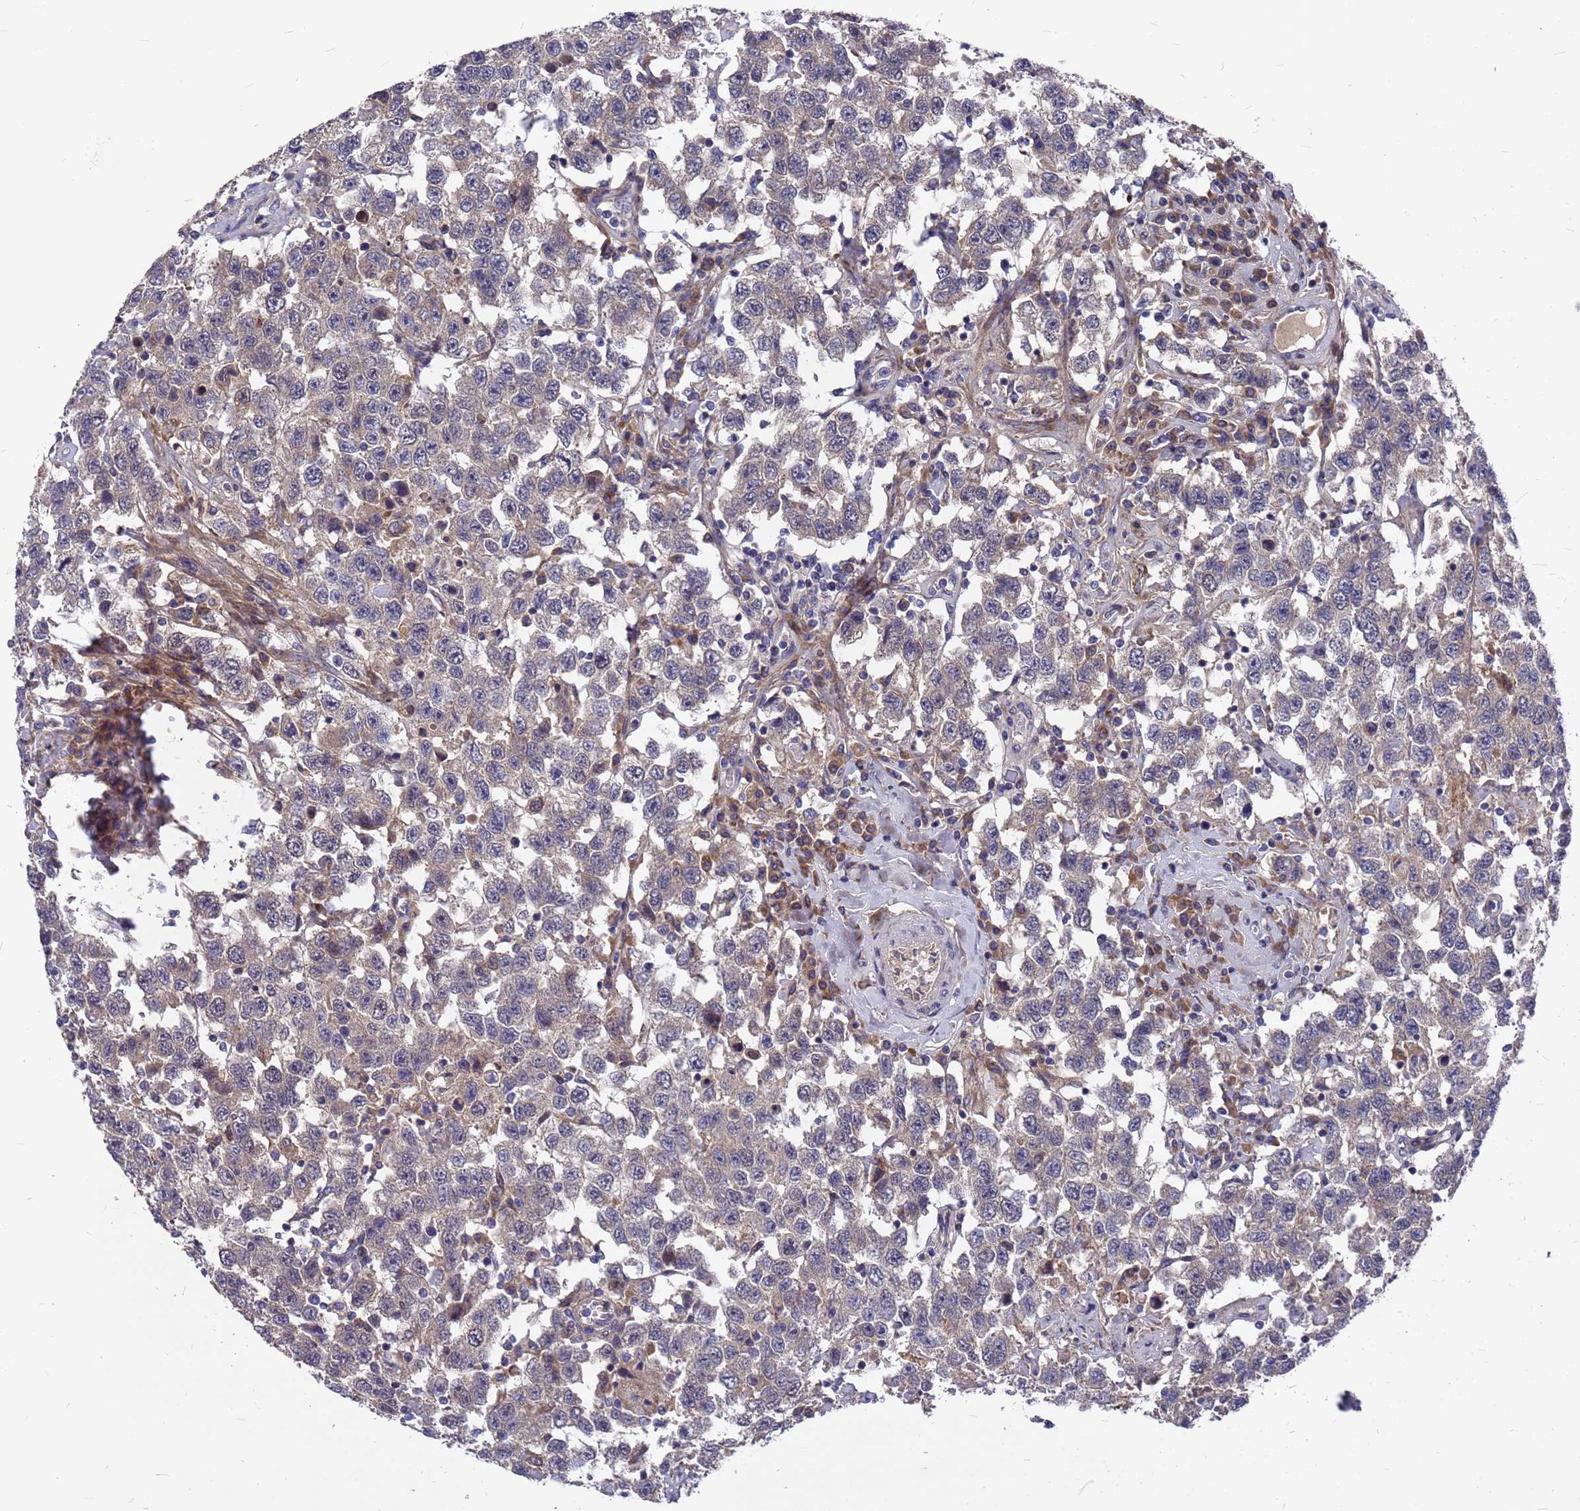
{"staining": {"intensity": "negative", "quantity": "none", "location": "none"}, "tissue": "testis cancer", "cell_type": "Tumor cells", "image_type": "cancer", "snomed": [{"axis": "morphology", "description": "Seminoma, NOS"}, {"axis": "topography", "description": "Testis"}], "caption": "Immunohistochemical staining of human testis cancer exhibits no significant positivity in tumor cells.", "gene": "ZNF717", "patient": {"sex": "male", "age": 41}}